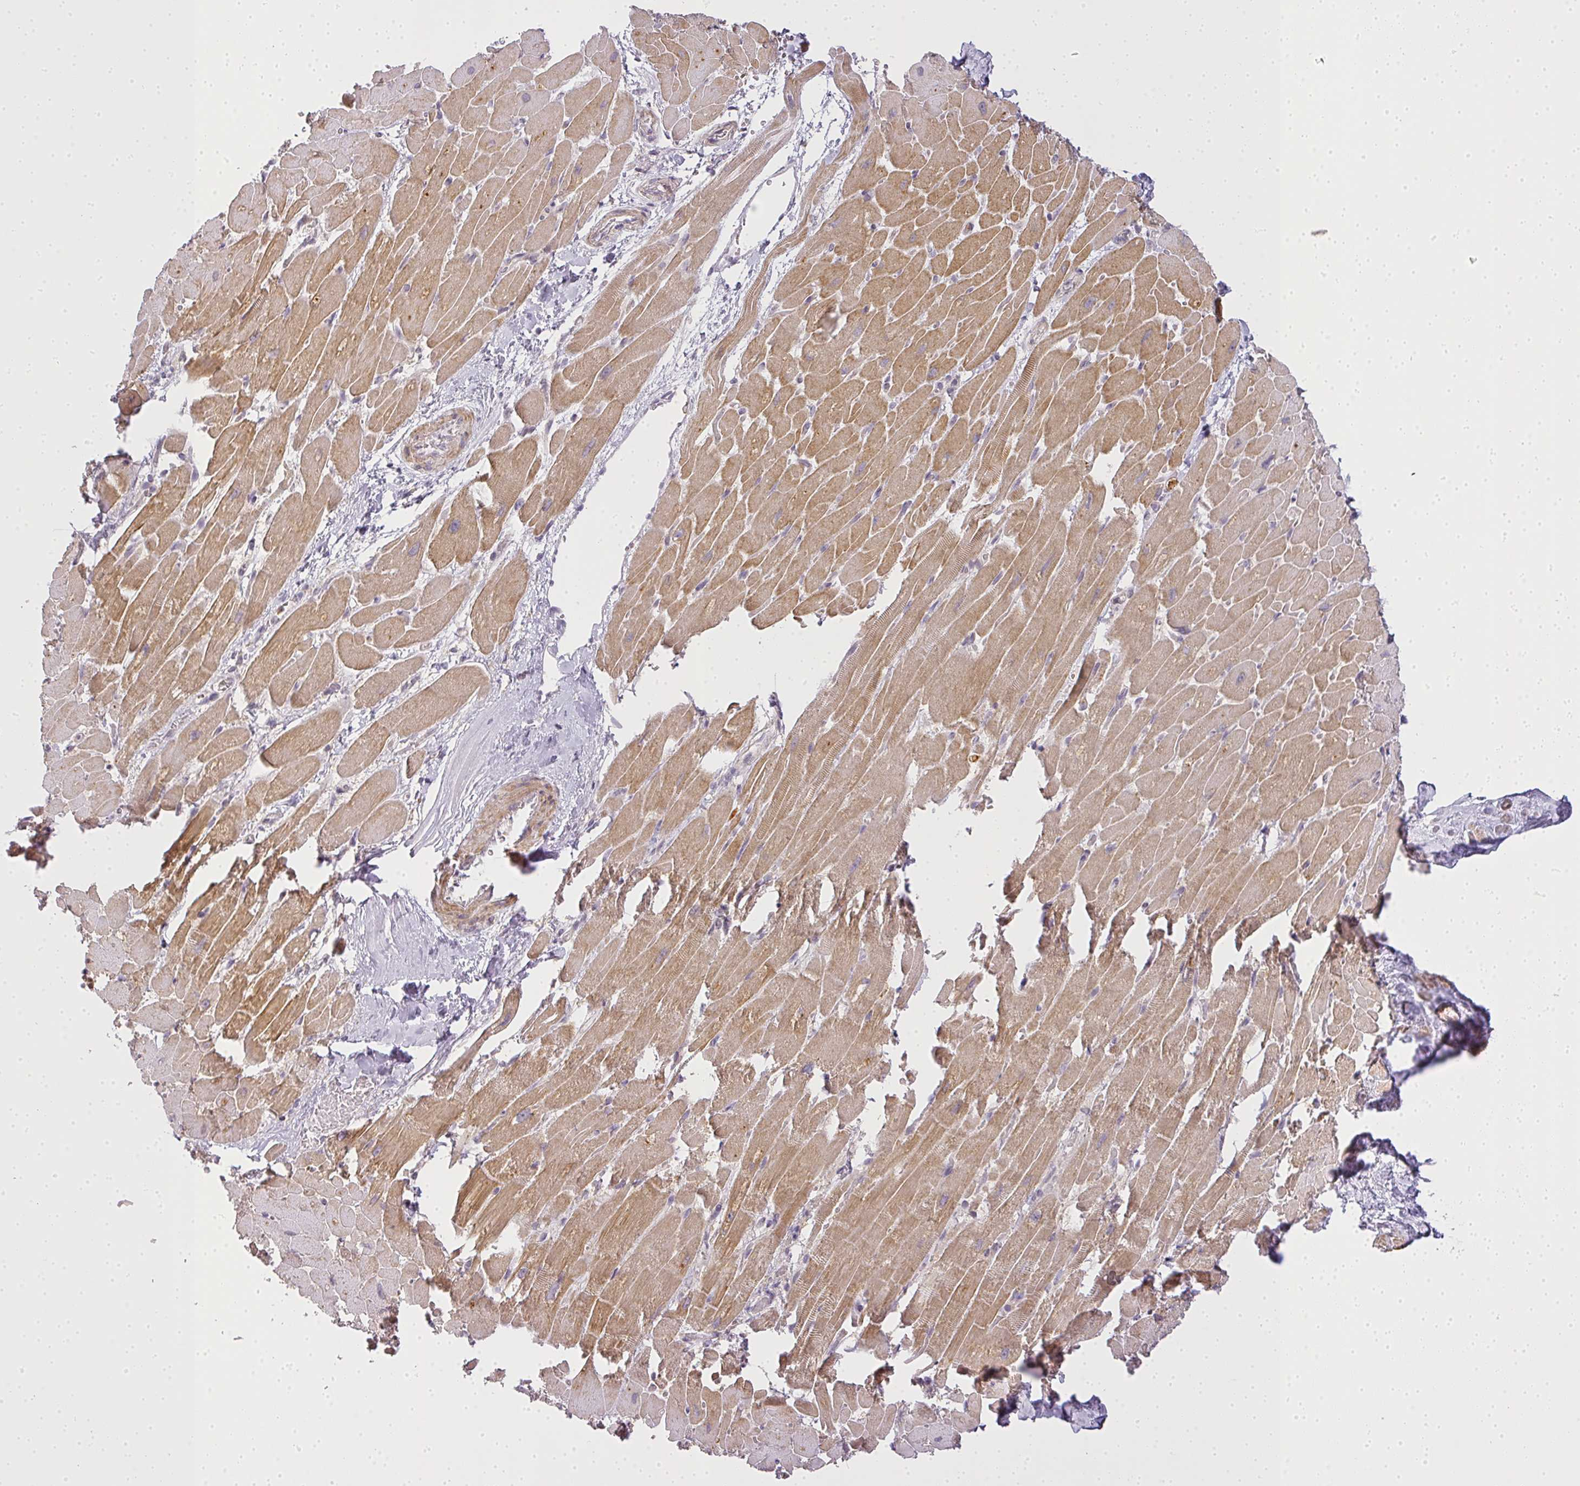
{"staining": {"intensity": "moderate", "quantity": ">75%", "location": "cytoplasmic/membranous"}, "tissue": "heart muscle", "cell_type": "Cardiomyocytes", "image_type": "normal", "snomed": [{"axis": "morphology", "description": "Normal tissue, NOS"}, {"axis": "topography", "description": "Heart"}], "caption": "Heart muscle stained with immunohistochemistry demonstrates moderate cytoplasmic/membranous staining in approximately >75% of cardiomyocytes.", "gene": "MED19", "patient": {"sex": "male", "age": 37}}